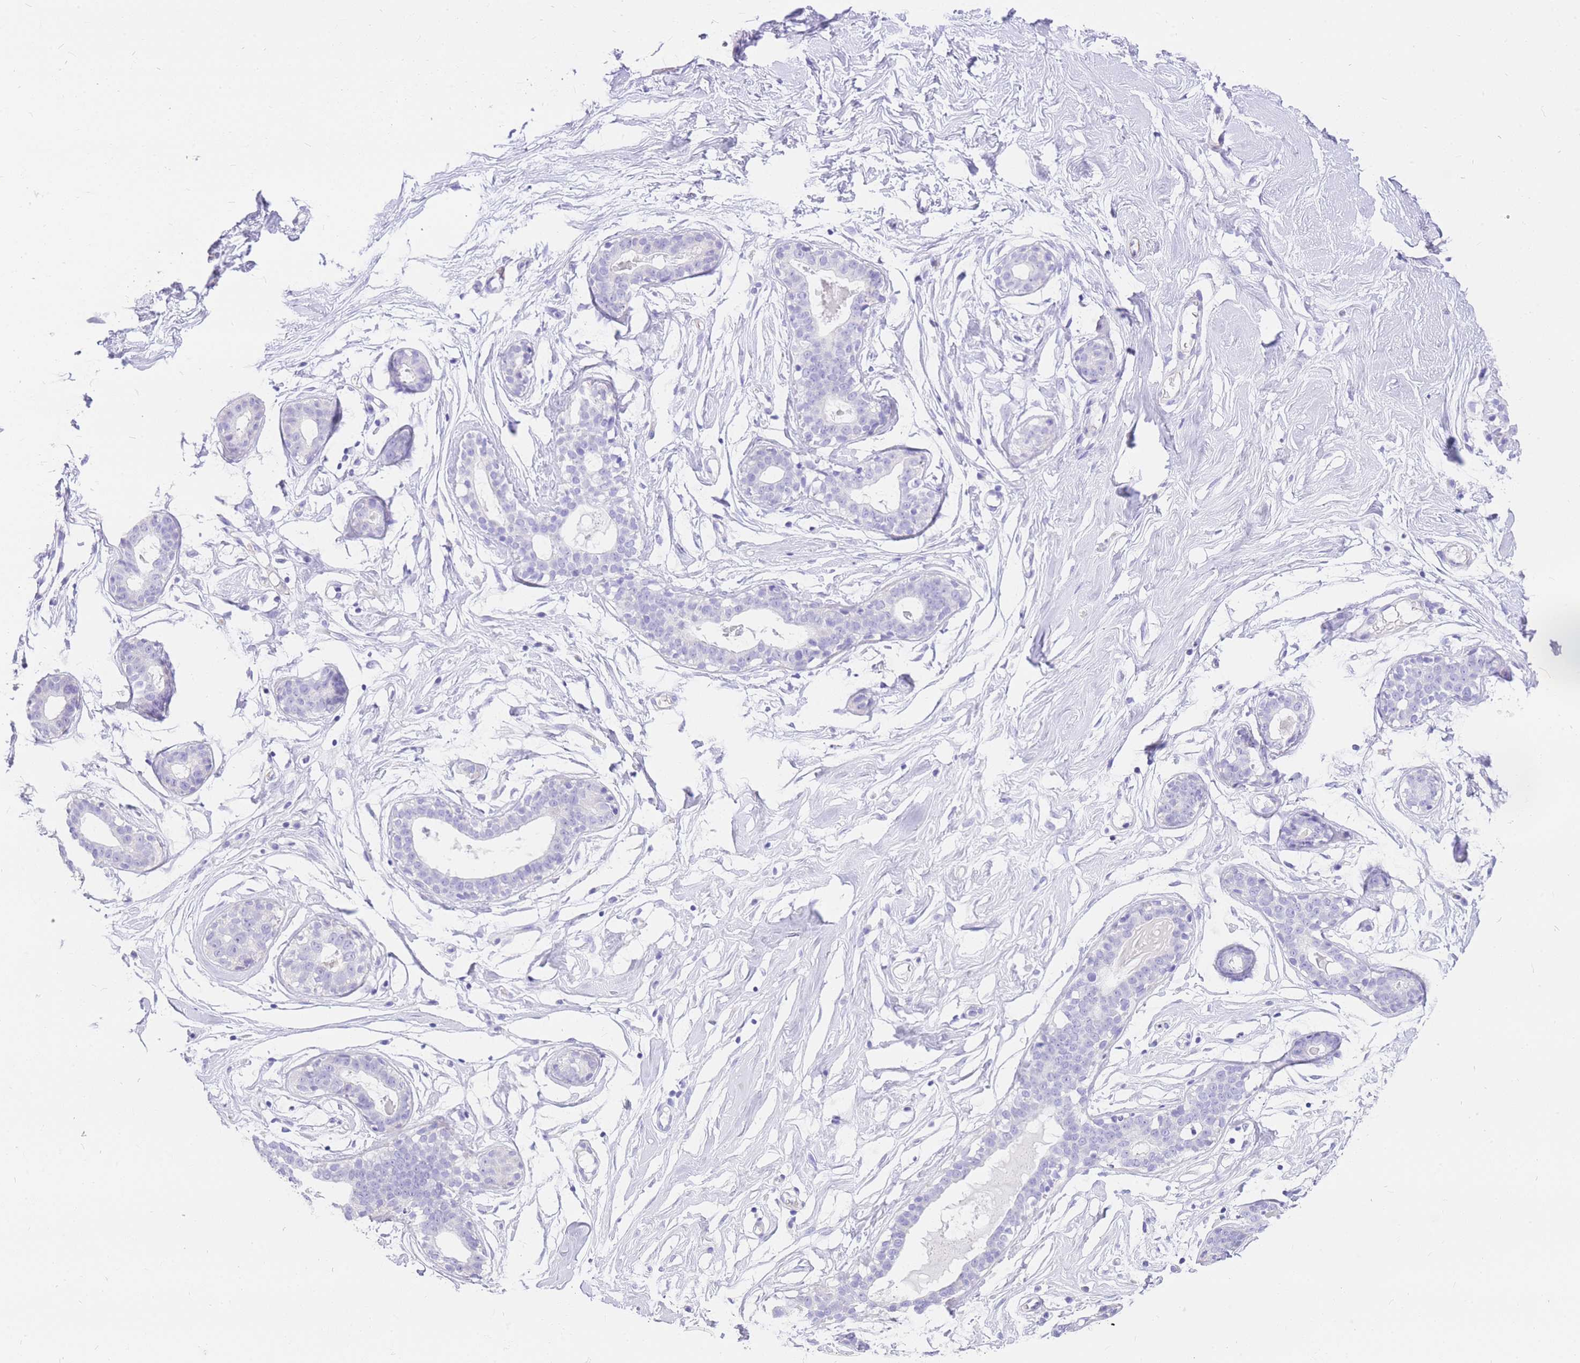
{"staining": {"intensity": "negative", "quantity": "none", "location": "none"}, "tissue": "breast", "cell_type": "Adipocytes", "image_type": "normal", "snomed": [{"axis": "morphology", "description": "Normal tissue, NOS"}, {"axis": "morphology", "description": "Adenoma, NOS"}, {"axis": "topography", "description": "Breast"}], "caption": "Unremarkable breast was stained to show a protein in brown. There is no significant expression in adipocytes.", "gene": "UPK1A", "patient": {"sex": "female", "age": 23}}